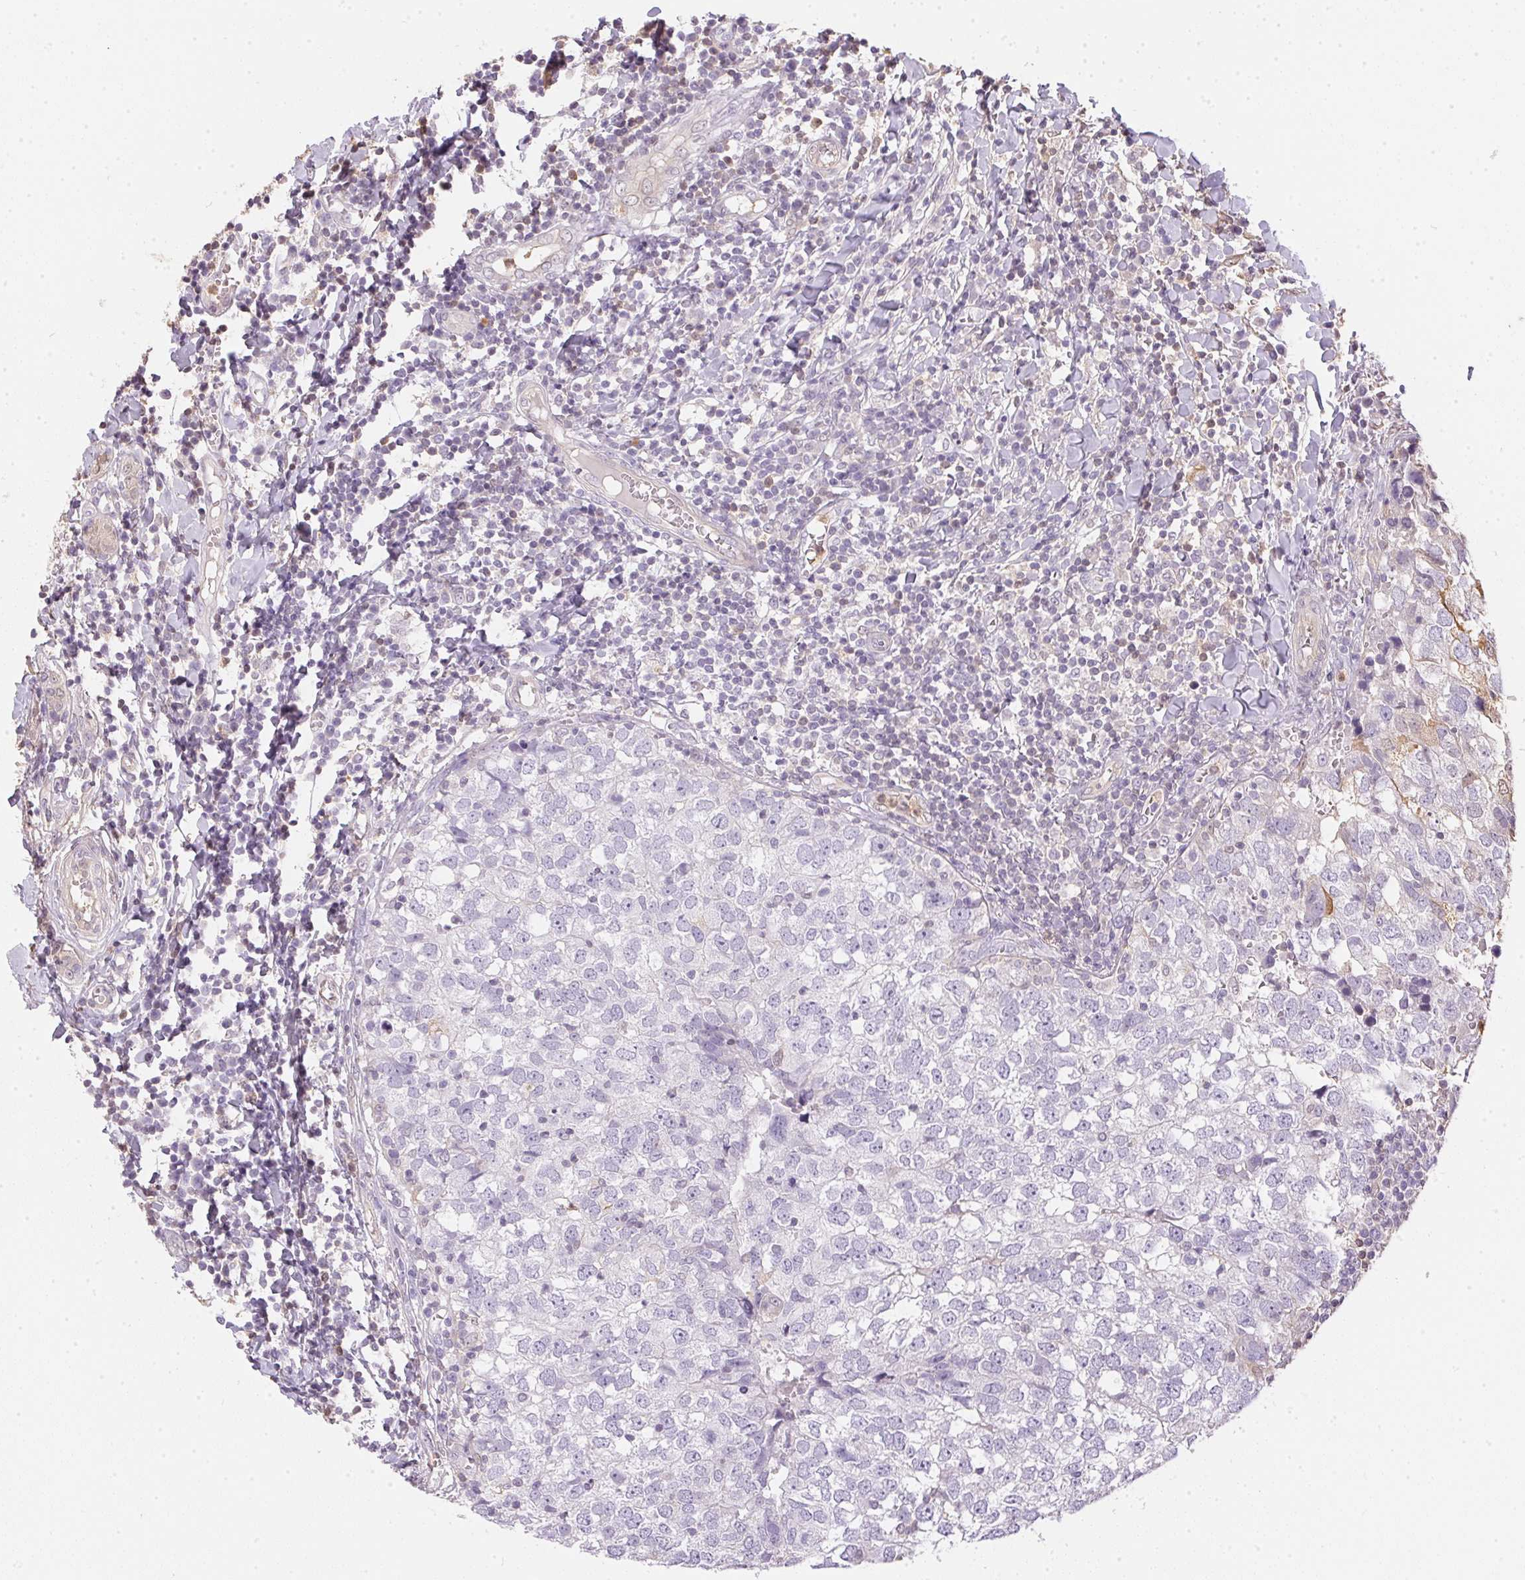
{"staining": {"intensity": "negative", "quantity": "none", "location": "none"}, "tissue": "breast cancer", "cell_type": "Tumor cells", "image_type": "cancer", "snomed": [{"axis": "morphology", "description": "Duct carcinoma"}, {"axis": "topography", "description": "Breast"}], "caption": "Tumor cells show no significant positivity in breast cancer (invasive ductal carcinoma).", "gene": "S100A3", "patient": {"sex": "female", "age": 30}}